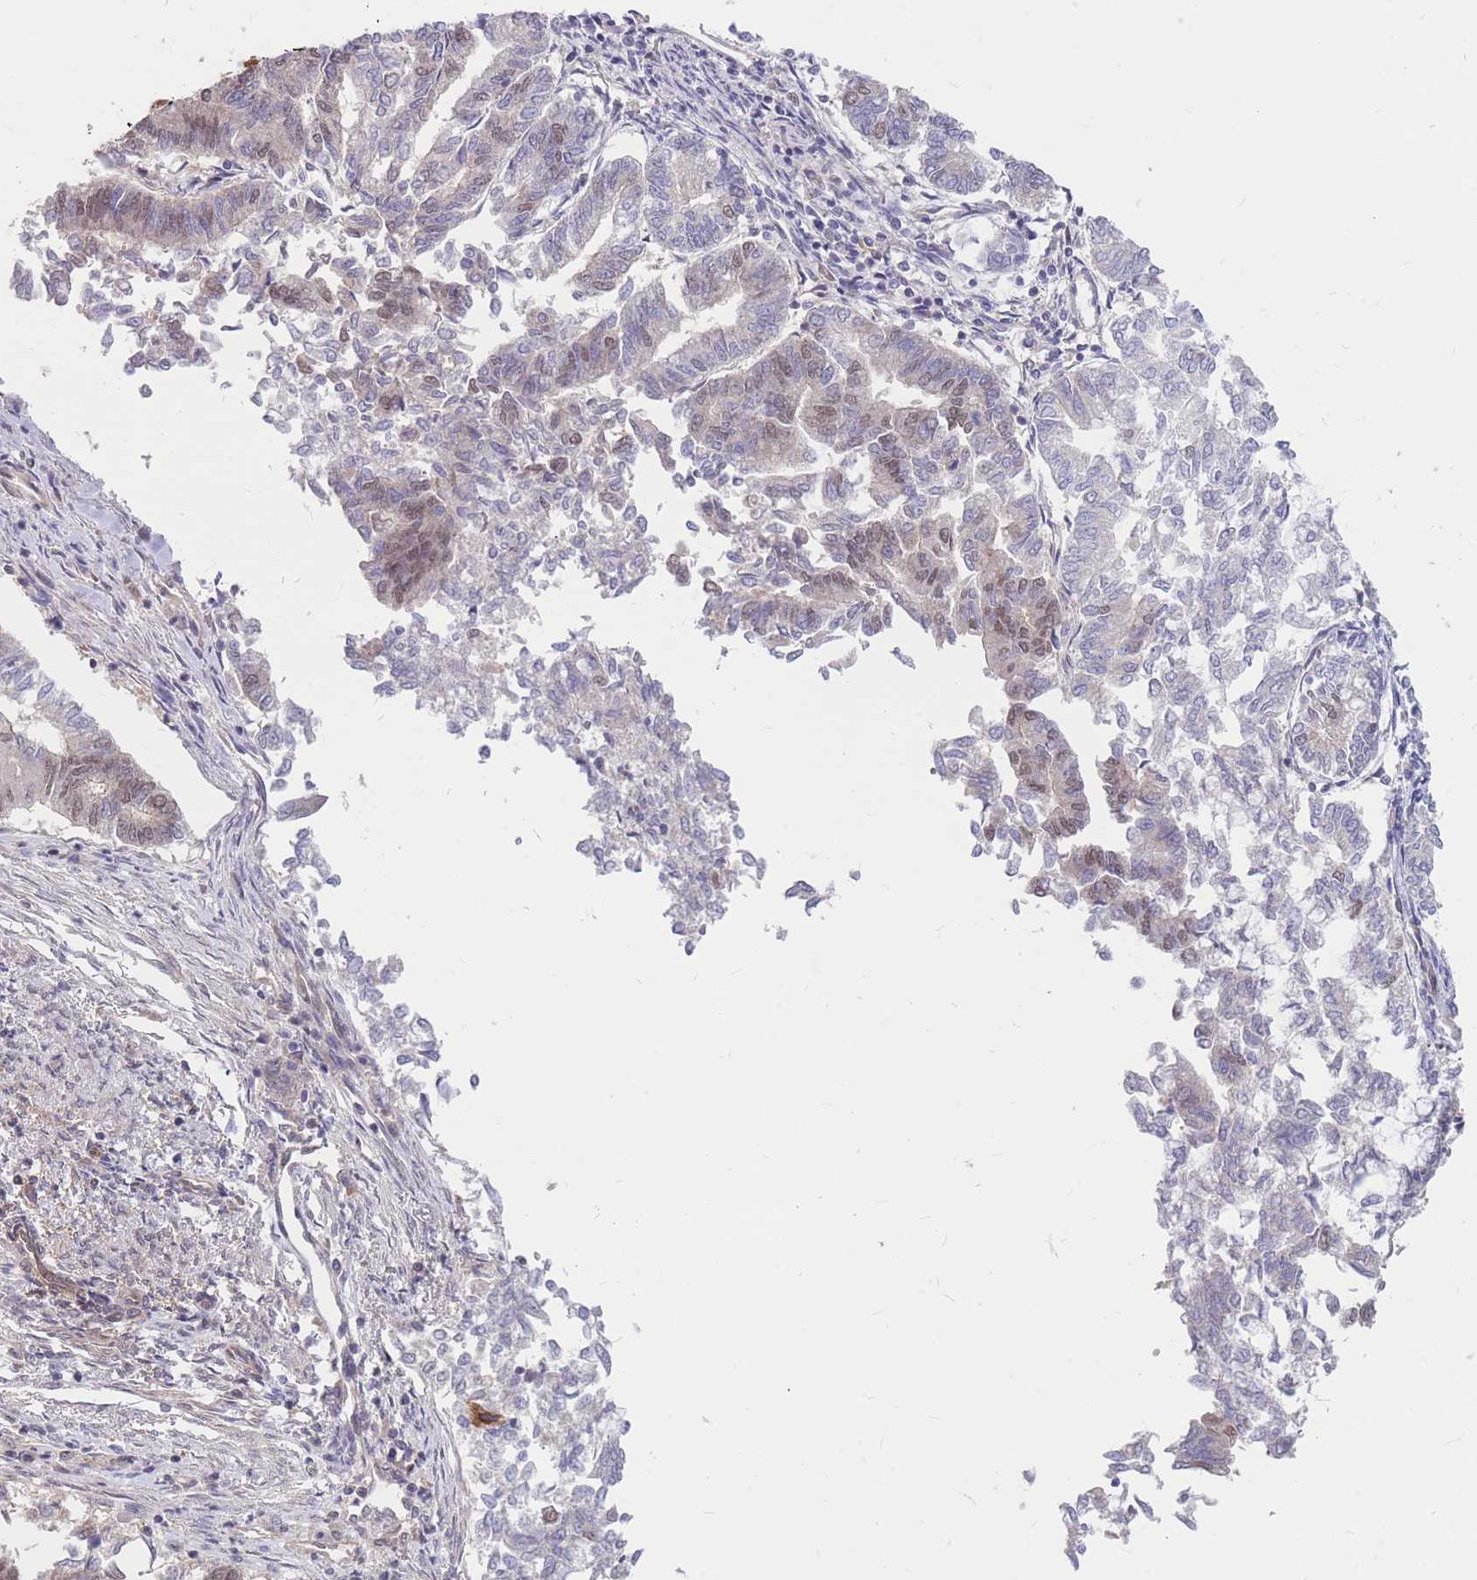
{"staining": {"intensity": "moderate", "quantity": "<25%", "location": "nuclear"}, "tissue": "endometrial cancer", "cell_type": "Tumor cells", "image_type": "cancer", "snomed": [{"axis": "morphology", "description": "Adenocarcinoma, NOS"}, {"axis": "topography", "description": "Endometrium"}], "caption": "The micrograph demonstrates staining of endometrial cancer (adenocarcinoma), revealing moderate nuclear protein staining (brown color) within tumor cells. Nuclei are stained in blue.", "gene": "TCF20", "patient": {"sex": "female", "age": 79}}